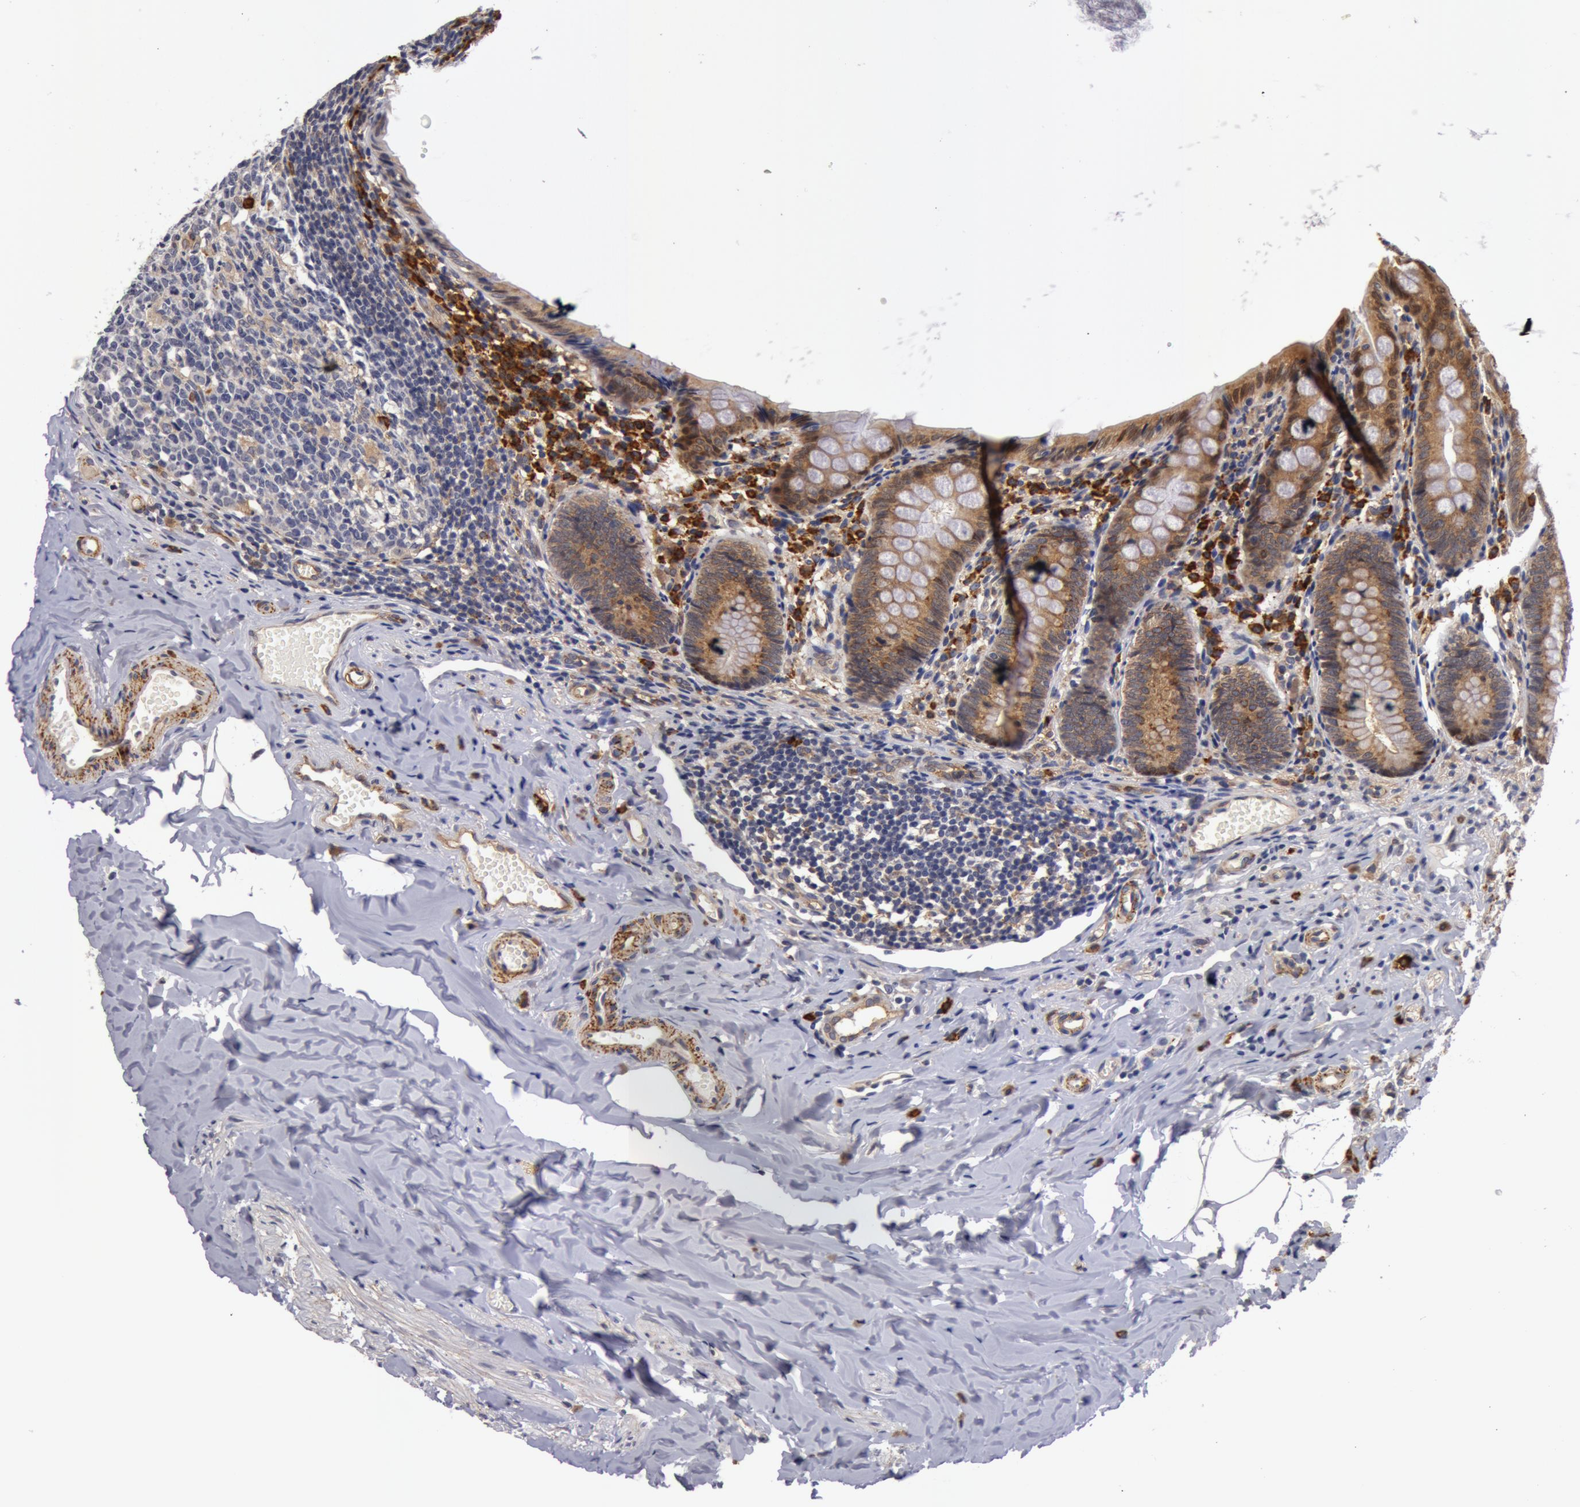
{"staining": {"intensity": "moderate", "quantity": ">75%", "location": "cytoplasmic/membranous"}, "tissue": "appendix", "cell_type": "Glandular cells", "image_type": "normal", "snomed": [{"axis": "morphology", "description": "Normal tissue, NOS"}, {"axis": "topography", "description": "Appendix"}], "caption": "Immunohistochemistry (IHC) (DAB (3,3'-diaminobenzidine)) staining of normal human appendix exhibits moderate cytoplasmic/membranous protein staining in about >75% of glandular cells.", "gene": "IL23A", "patient": {"sex": "female", "age": 17}}